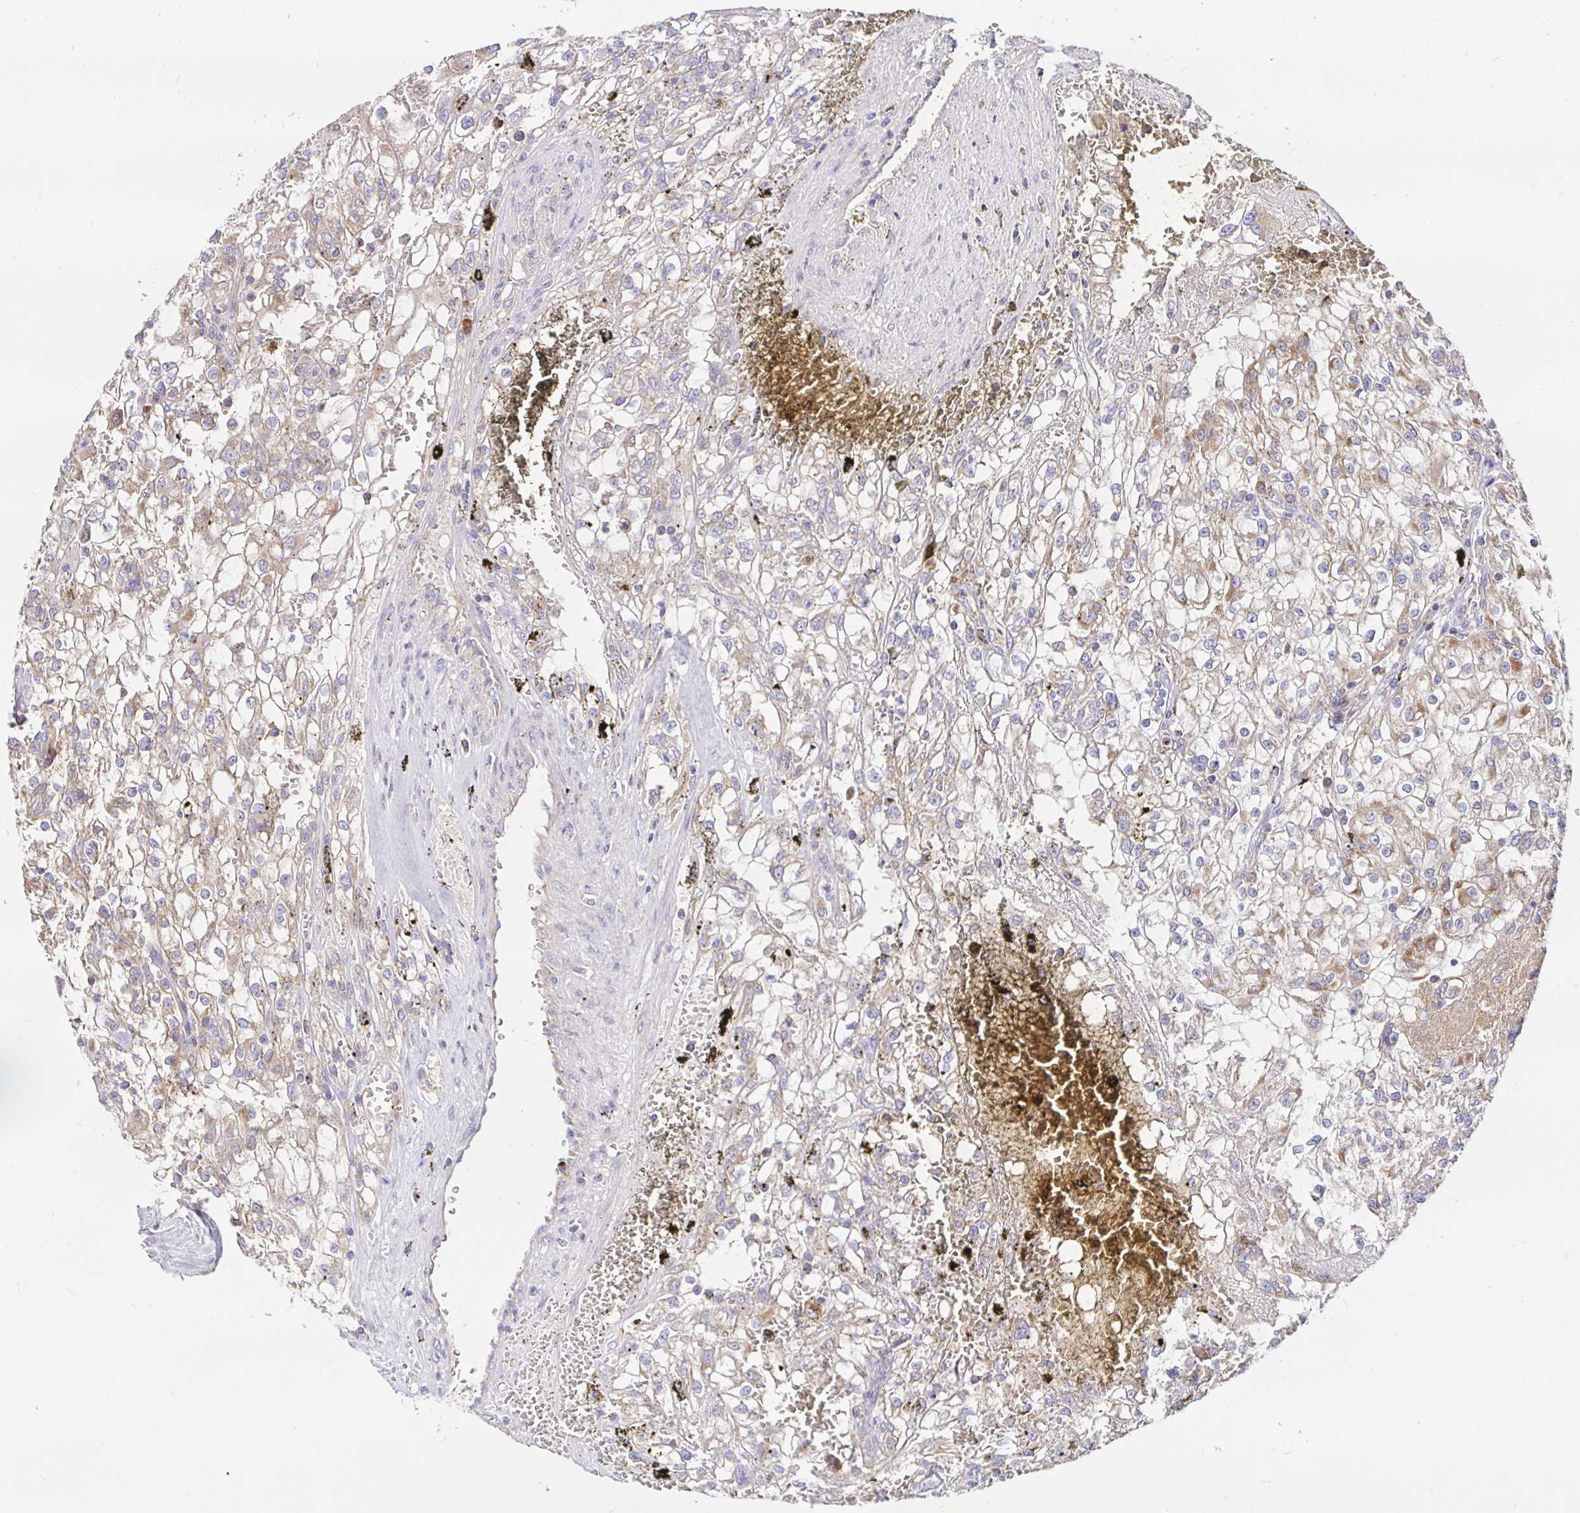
{"staining": {"intensity": "weak", "quantity": "<25%", "location": "cytoplasmic/membranous"}, "tissue": "renal cancer", "cell_type": "Tumor cells", "image_type": "cancer", "snomed": [{"axis": "morphology", "description": "Adenocarcinoma, NOS"}, {"axis": "topography", "description": "Kidney"}], "caption": "Micrograph shows no significant protein positivity in tumor cells of adenocarcinoma (renal).", "gene": "PRDX3", "patient": {"sex": "female", "age": 74}}